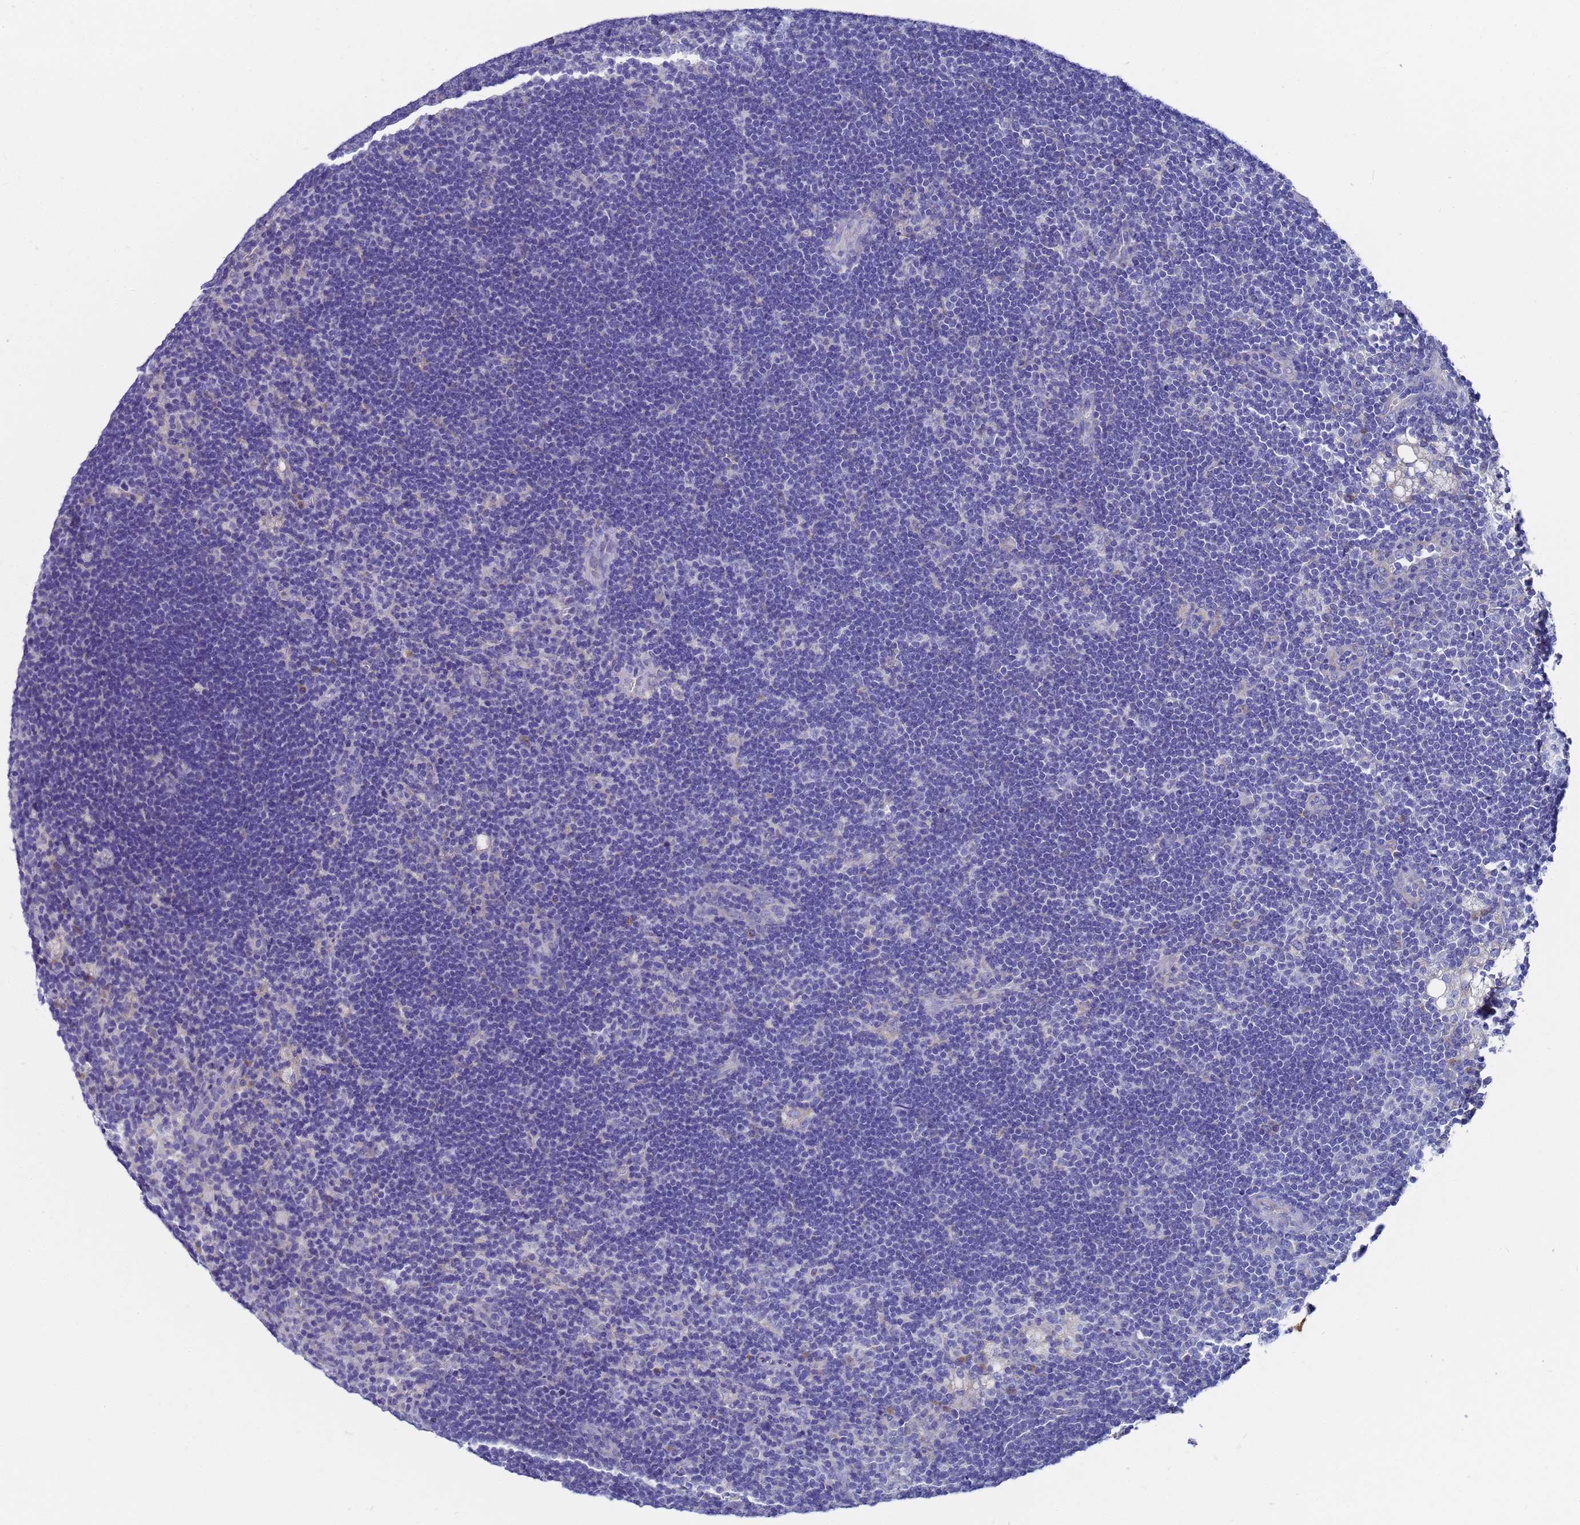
{"staining": {"intensity": "moderate", "quantity": "<25%", "location": "cytoplasmic/membranous"}, "tissue": "lymph node", "cell_type": "Non-germinal center cells", "image_type": "normal", "snomed": [{"axis": "morphology", "description": "Normal tissue, NOS"}, {"axis": "topography", "description": "Lymph node"}], "caption": "A high-resolution histopathology image shows IHC staining of benign lymph node, which displays moderate cytoplasmic/membranous staining in about <25% of non-germinal center cells. The staining was performed using DAB (3,3'-diaminobenzidine), with brown indicating positive protein expression. Nuclei are stained blue with hematoxylin.", "gene": "TM4SF4", "patient": {"sex": "male", "age": 24}}